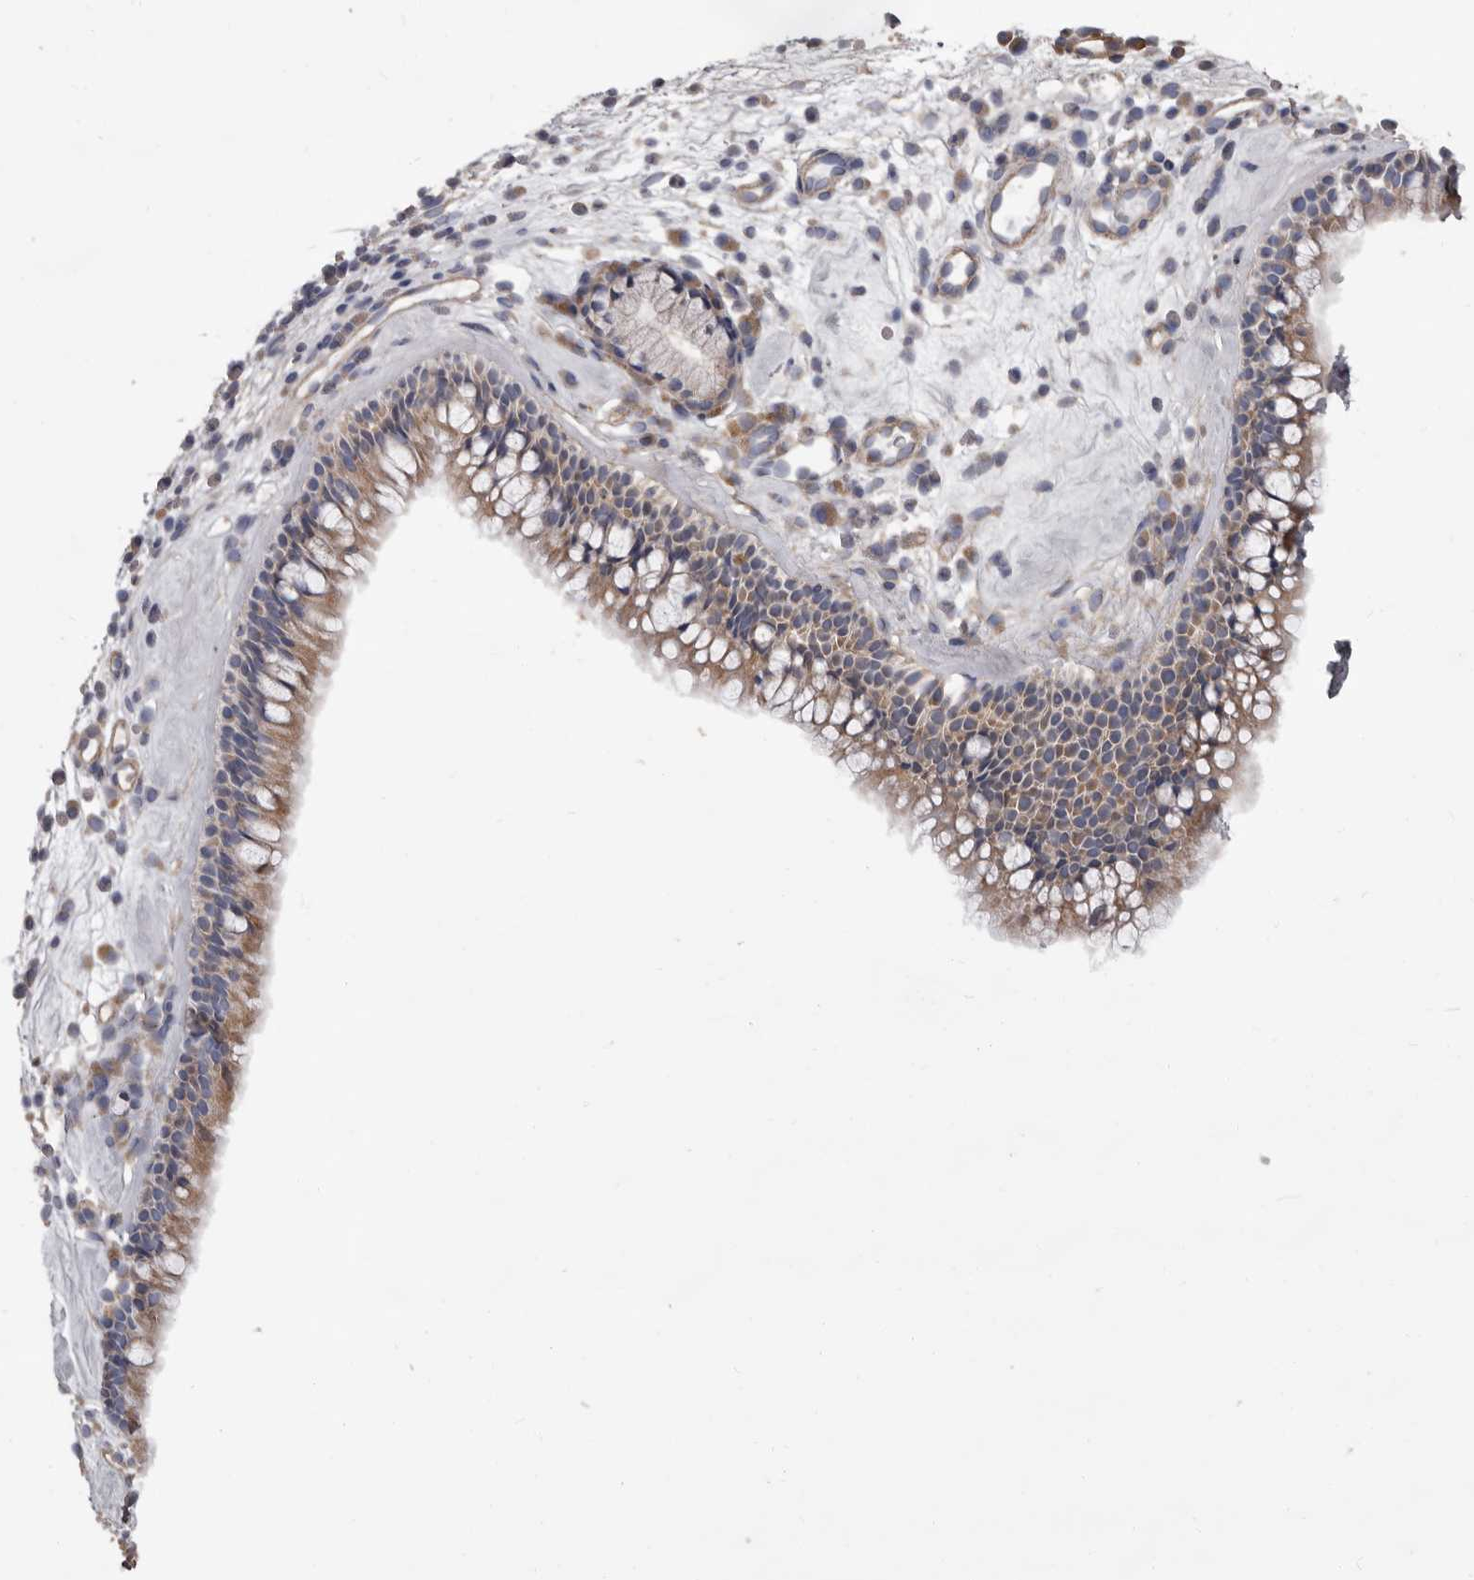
{"staining": {"intensity": "moderate", "quantity": ">75%", "location": "cytoplasmic/membranous"}, "tissue": "nasopharynx", "cell_type": "Respiratory epithelial cells", "image_type": "normal", "snomed": [{"axis": "morphology", "description": "Normal tissue, NOS"}, {"axis": "morphology", "description": "Inflammation, NOS"}, {"axis": "morphology", "description": "Malignant melanoma, Metastatic site"}, {"axis": "topography", "description": "Nasopharynx"}], "caption": "Nasopharynx stained with DAB immunohistochemistry reveals medium levels of moderate cytoplasmic/membranous positivity in about >75% of respiratory epithelial cells. The staining was performed using DAB, with brown indicating positive protein expression. Nuclei are stained blue with hematoxylin.", "gene": "ADAMTS2", "patient": {"sex": "male", "age": 70}}